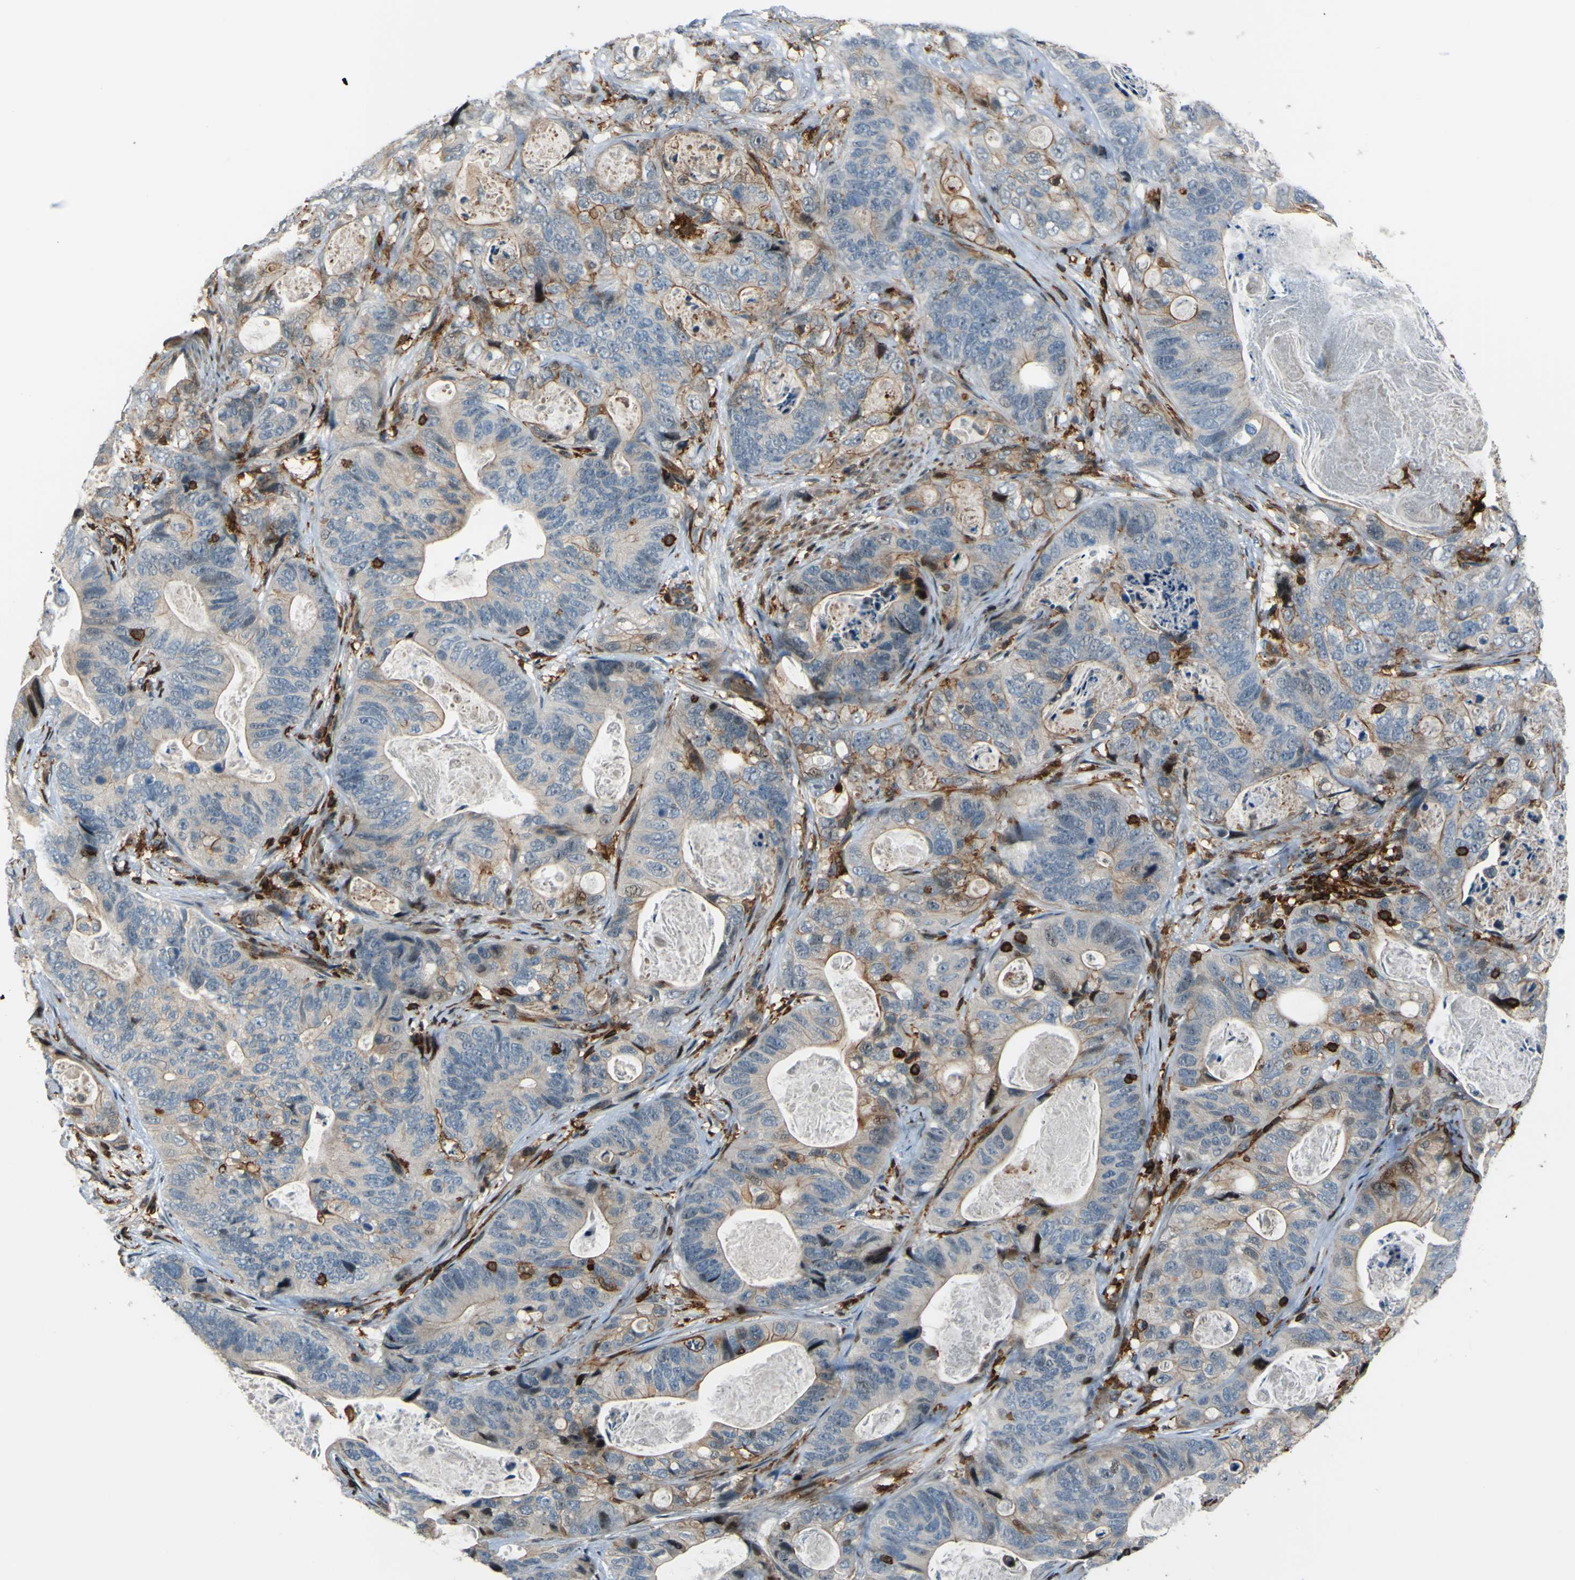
{"staining": {"intensity": "weak", "quantity": "<25%", "location": "cytoplasmic/membranous"}, "tissue": "stomach cancer", "cell_type": "Tumor cells", "image_type": "cancer", "snomed": [{"axis": "morphology", "description": "Adenocarcinoma, NOS"}, {"axis": "topography", "description": "Stomach"}], "caption": "A high-resolution histopathology image shows immunohistochemistry (IHC) staining of stomach cancer (adenocarcinoma), which demonstrates no significant positivity in tumor cells.", "gene": "PCDHB5", "patient": {"sex": "female", "age": 89}}